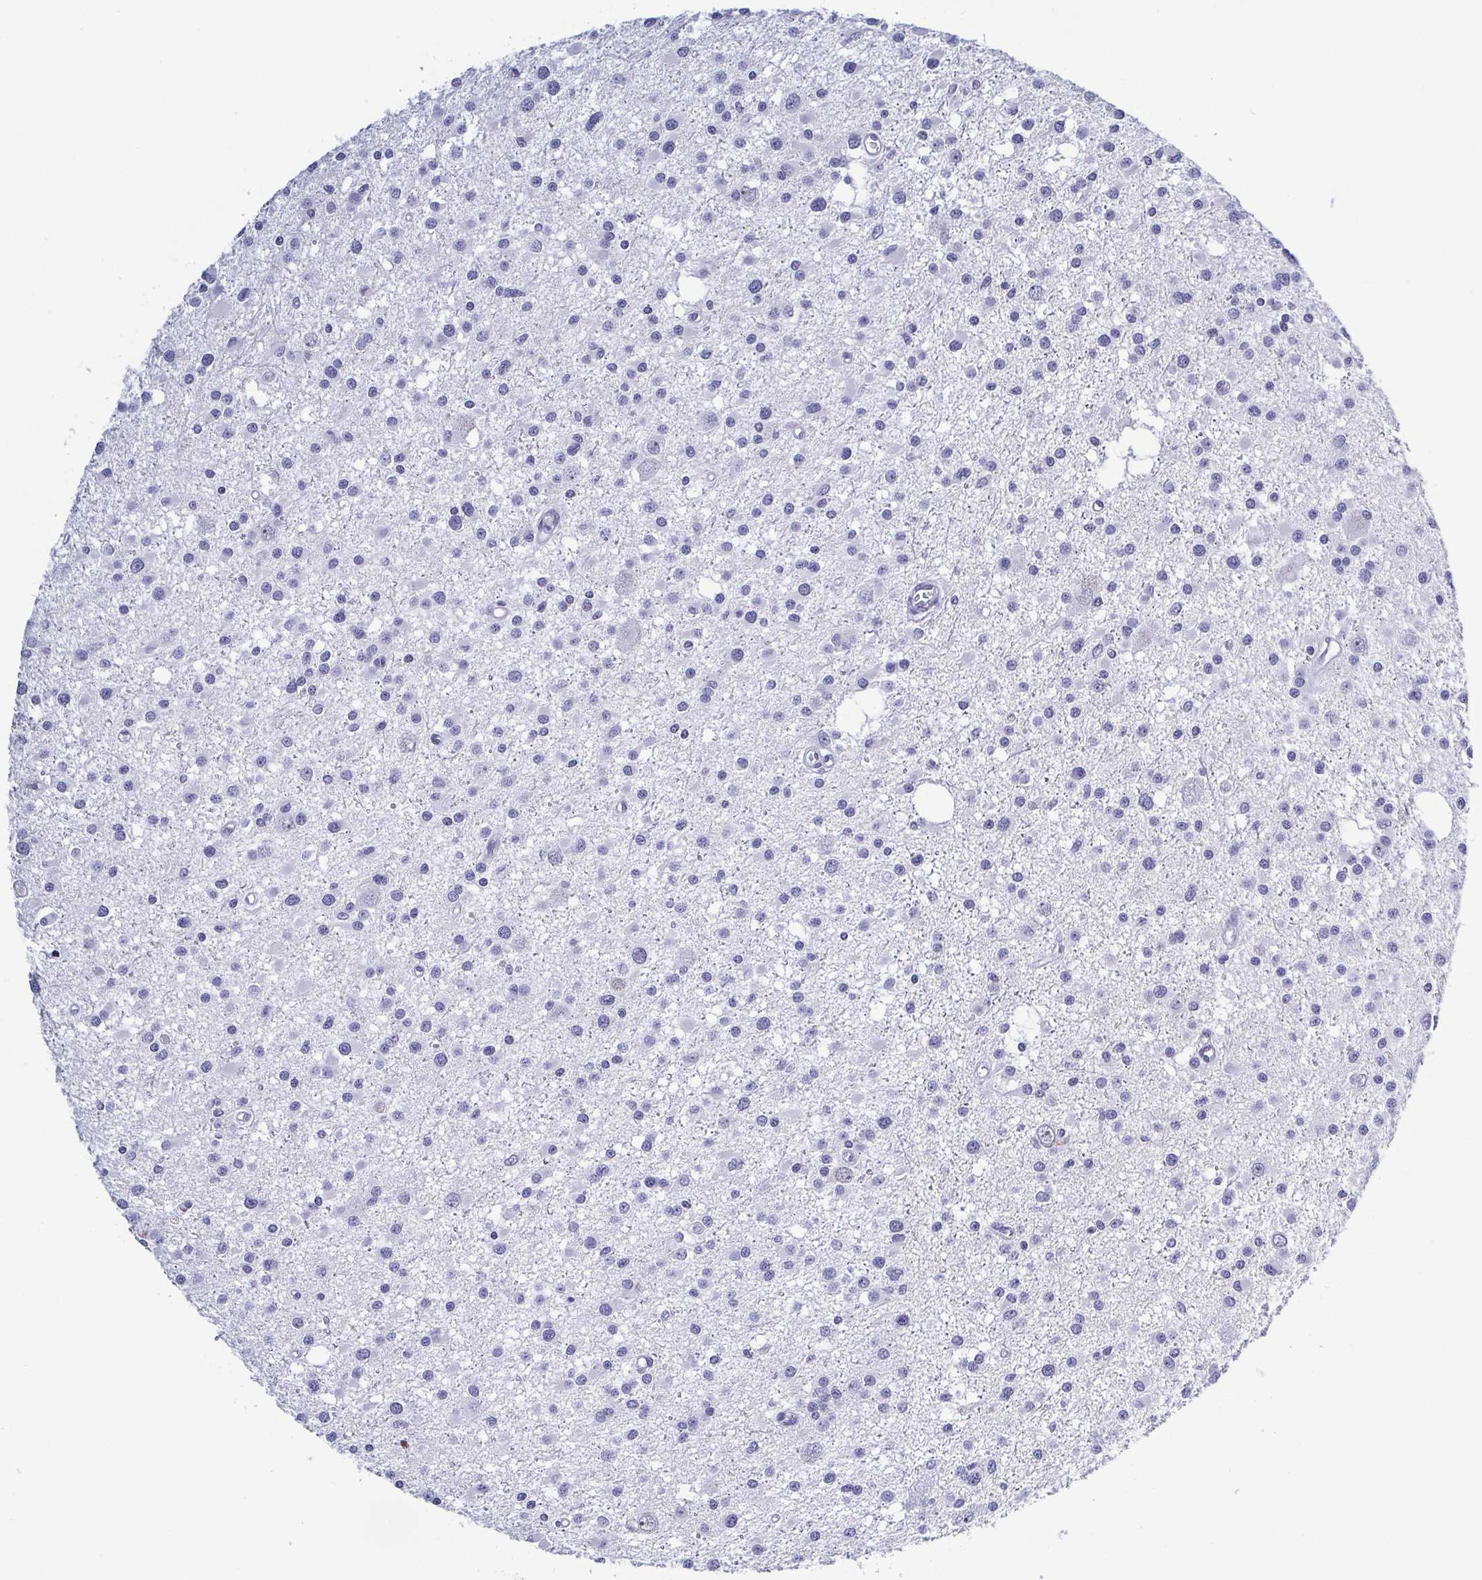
{"staining": {"intensity": "negative", "quantity": "none", "location": "none"}, "tissue": "glioma", "cell_type": "Tumor cells", "image_type": "cancer", "snomed": [{"axis": "morphology", "description": "Glioma, malignant, High grade"}, {"axis": "topography", "description": "Brain"}], "caption": "A high-resolution photomicrograph shows IHC staining of high-grade glioma (malignant), which shows no significant staining in tumor cells.", "gene": "BZW1", "patient": {"sex": "male", "age": 54}}